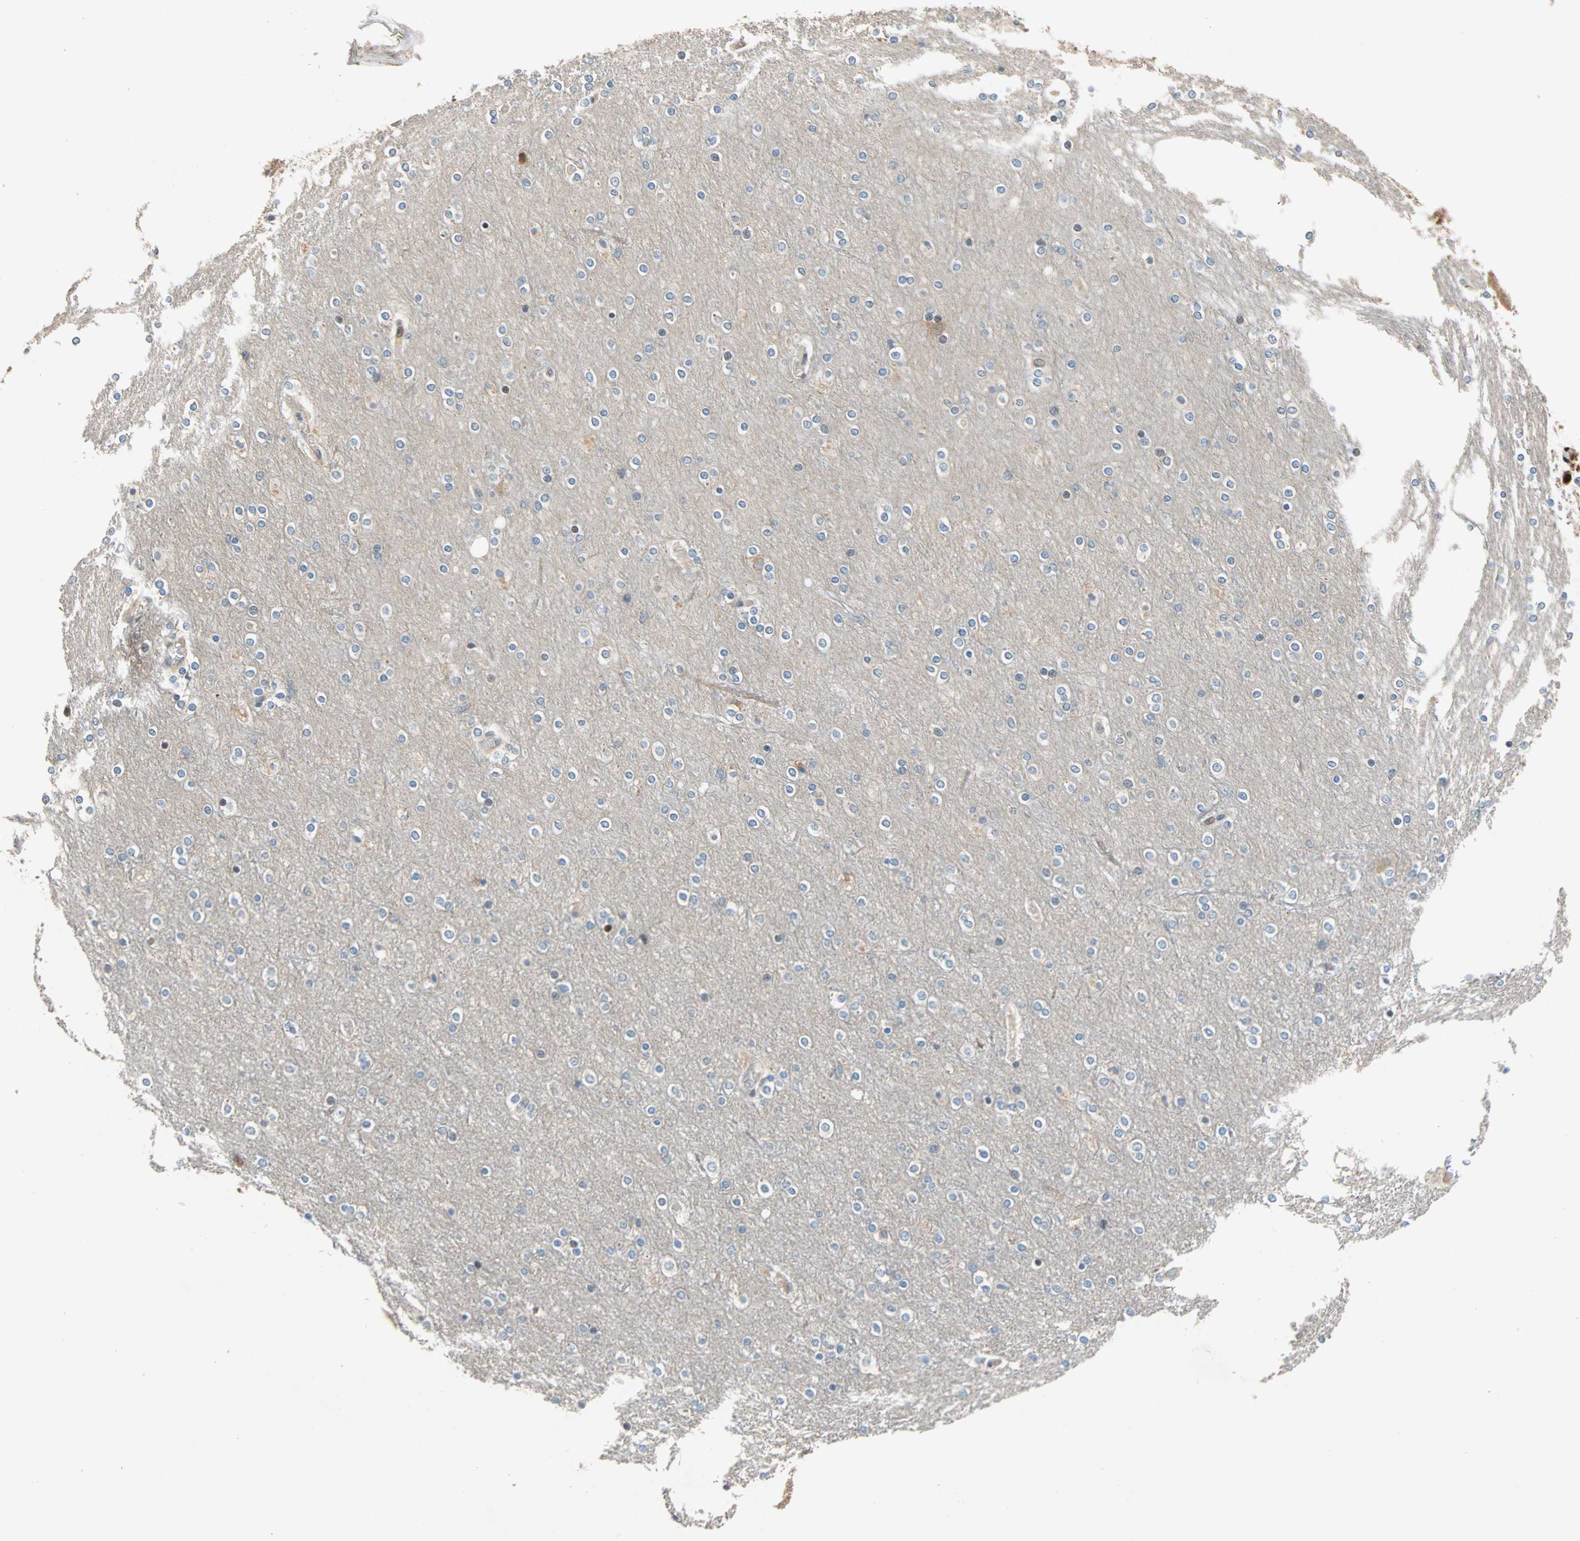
{"staining": {"intensity": "negative", "quantity": "none", "location": "none"}, "tissue": "cerebral cortex", "cell_type": "Endothelial cells", "image_type": "normal", "snomed": [{"axis": "morphology", "description": "Normal tissue, NOS"}, {"axis": "topography", "description": "Cerebral cortex"}], "caption": "Endothelial cells are negative for protein expression in normal human cerebral cortex. (DAB (3,3'-diaminobenzidine) IHC visualized using brightfield microscopy, high magnification).", "gene": "HECW1", "patient": {"sex": "female", "age": 54}}